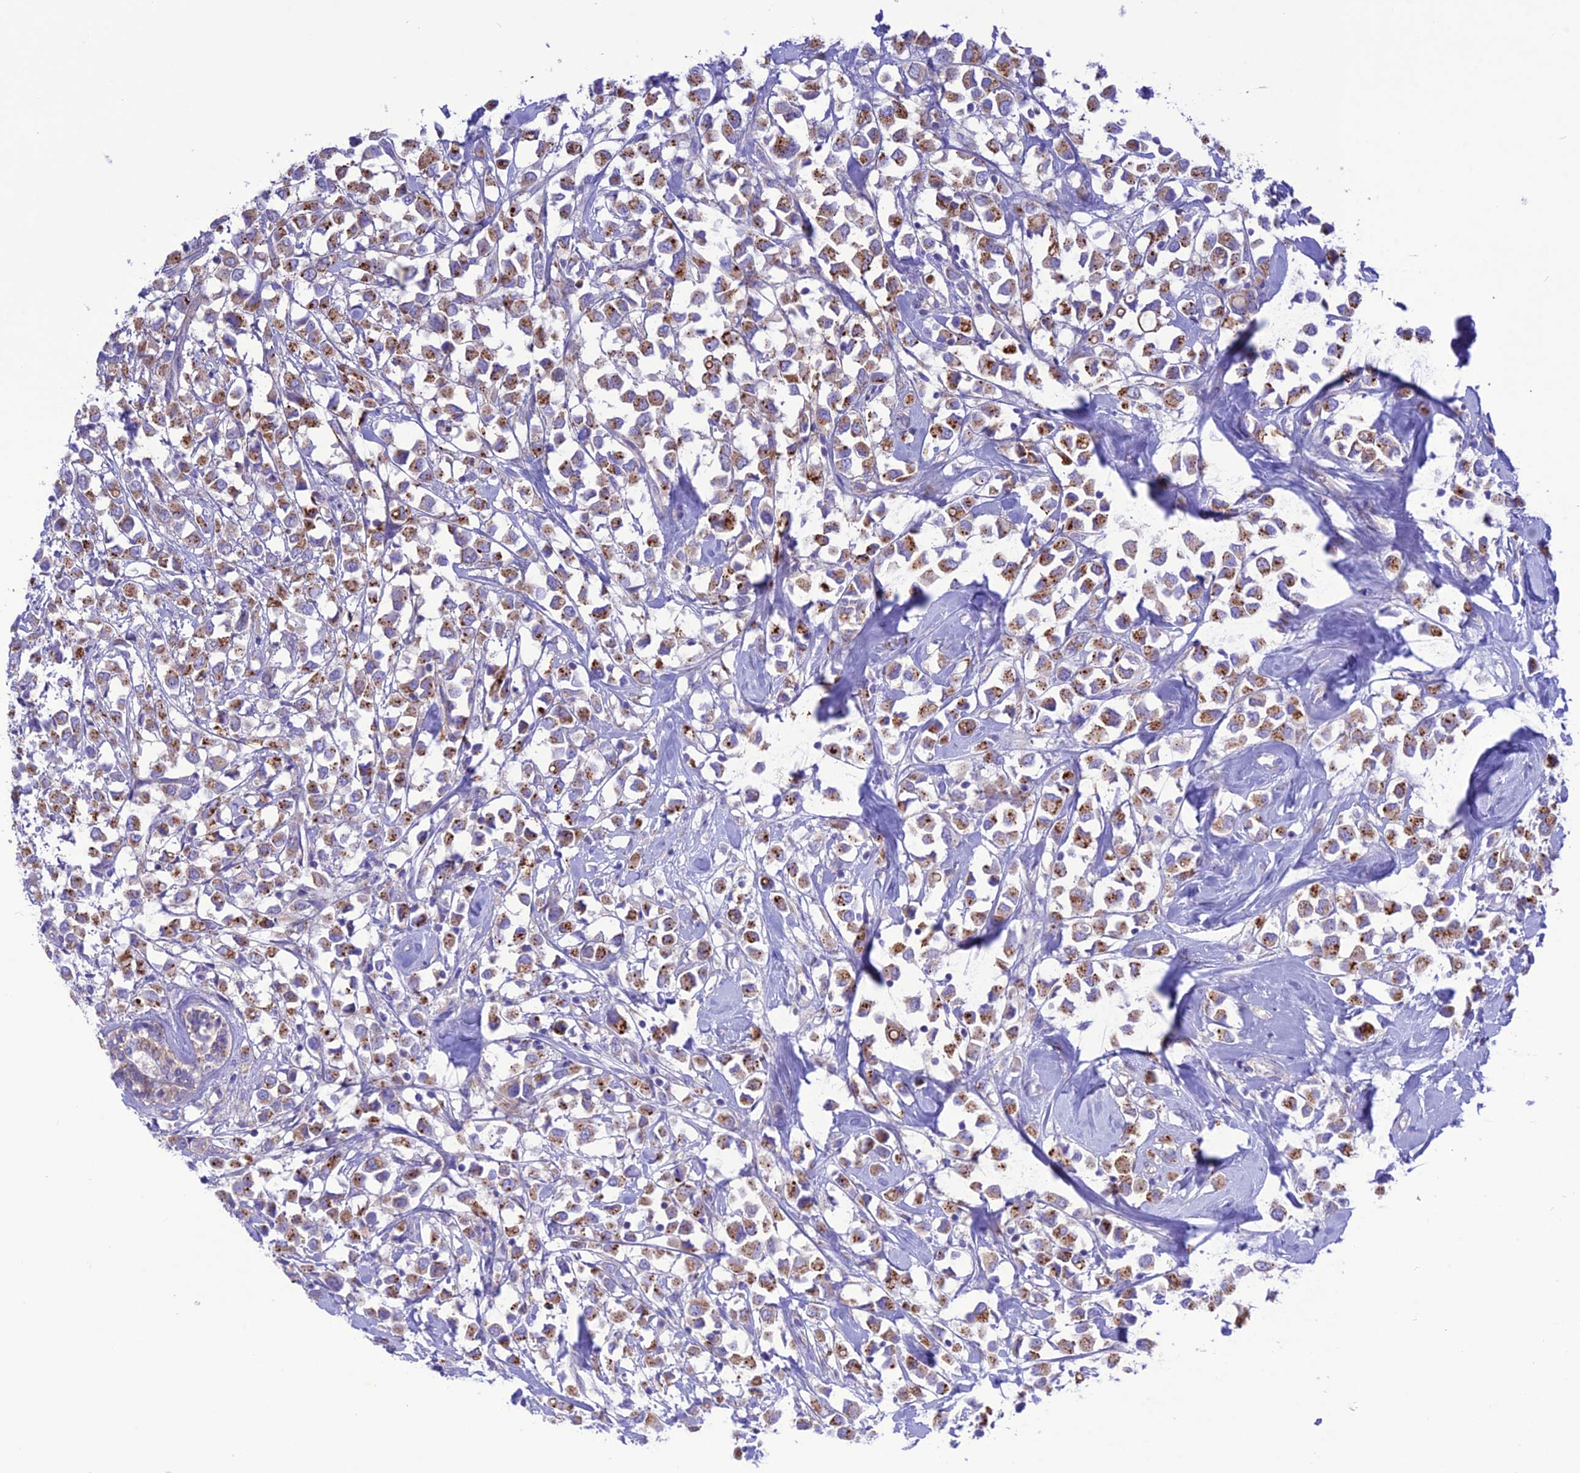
{"staining": {"intensity": "moderate", "quantity": ">75%", "location": "cytoplasmic/membranous"}, "tissue": "breast cancer", "cell_type": "Tumor cells", "image_type": "cancer", "snomed": [{"axis": "morphology", "description": "Duct carcinoma"}, {"axis": "topography", "description": "Breast"}], "caption": "About >75% of tumor cells in human breast cancer exhibit moderate cytoplasmic/membranous protein staining as visualized by brown immunohistochemical staining.", "gene": "CHSY3", "patient": {"sex": "female", "age": 61}}